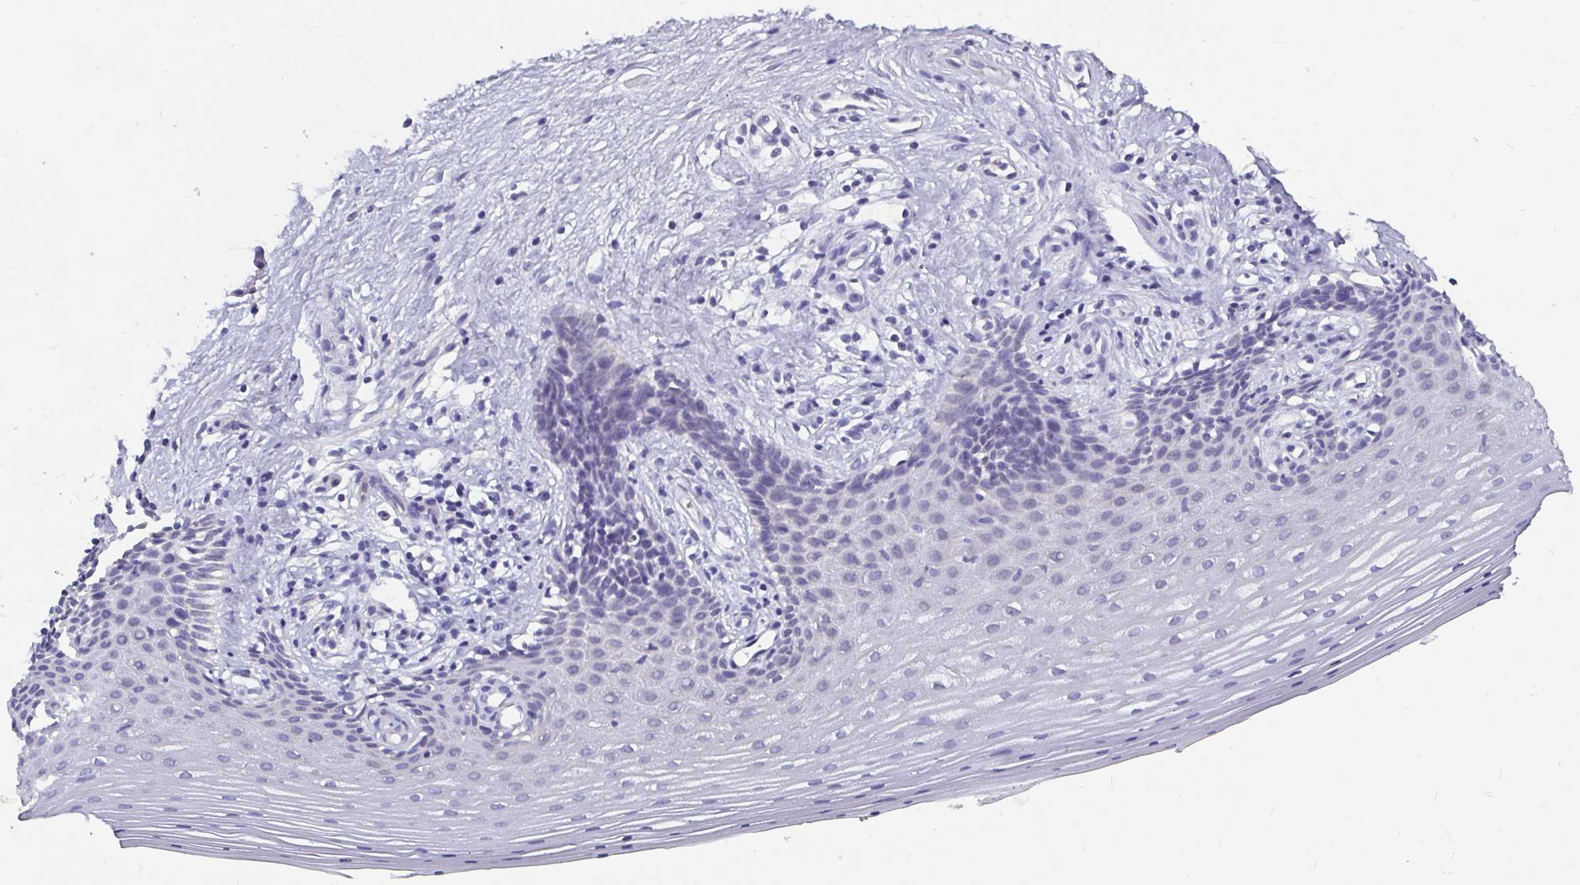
{"staining": {"intensity": "negative", "quantity": "none", "location": "none"}, "tissue": "vagina", "cell_type": "Squamous epithelial cells", "image_type": "normal", "snomed": [{"axis": "morphology", "description": "Normal tissue, NOS"}, {"axis": "topography", "description": "Vagina"}], "caption": "Vagina stained for a protein using IHC displays no staining squamous epithelial cells.", "gene": "ADAMTS6", "patient": {"sex": "female", "age": 42}}